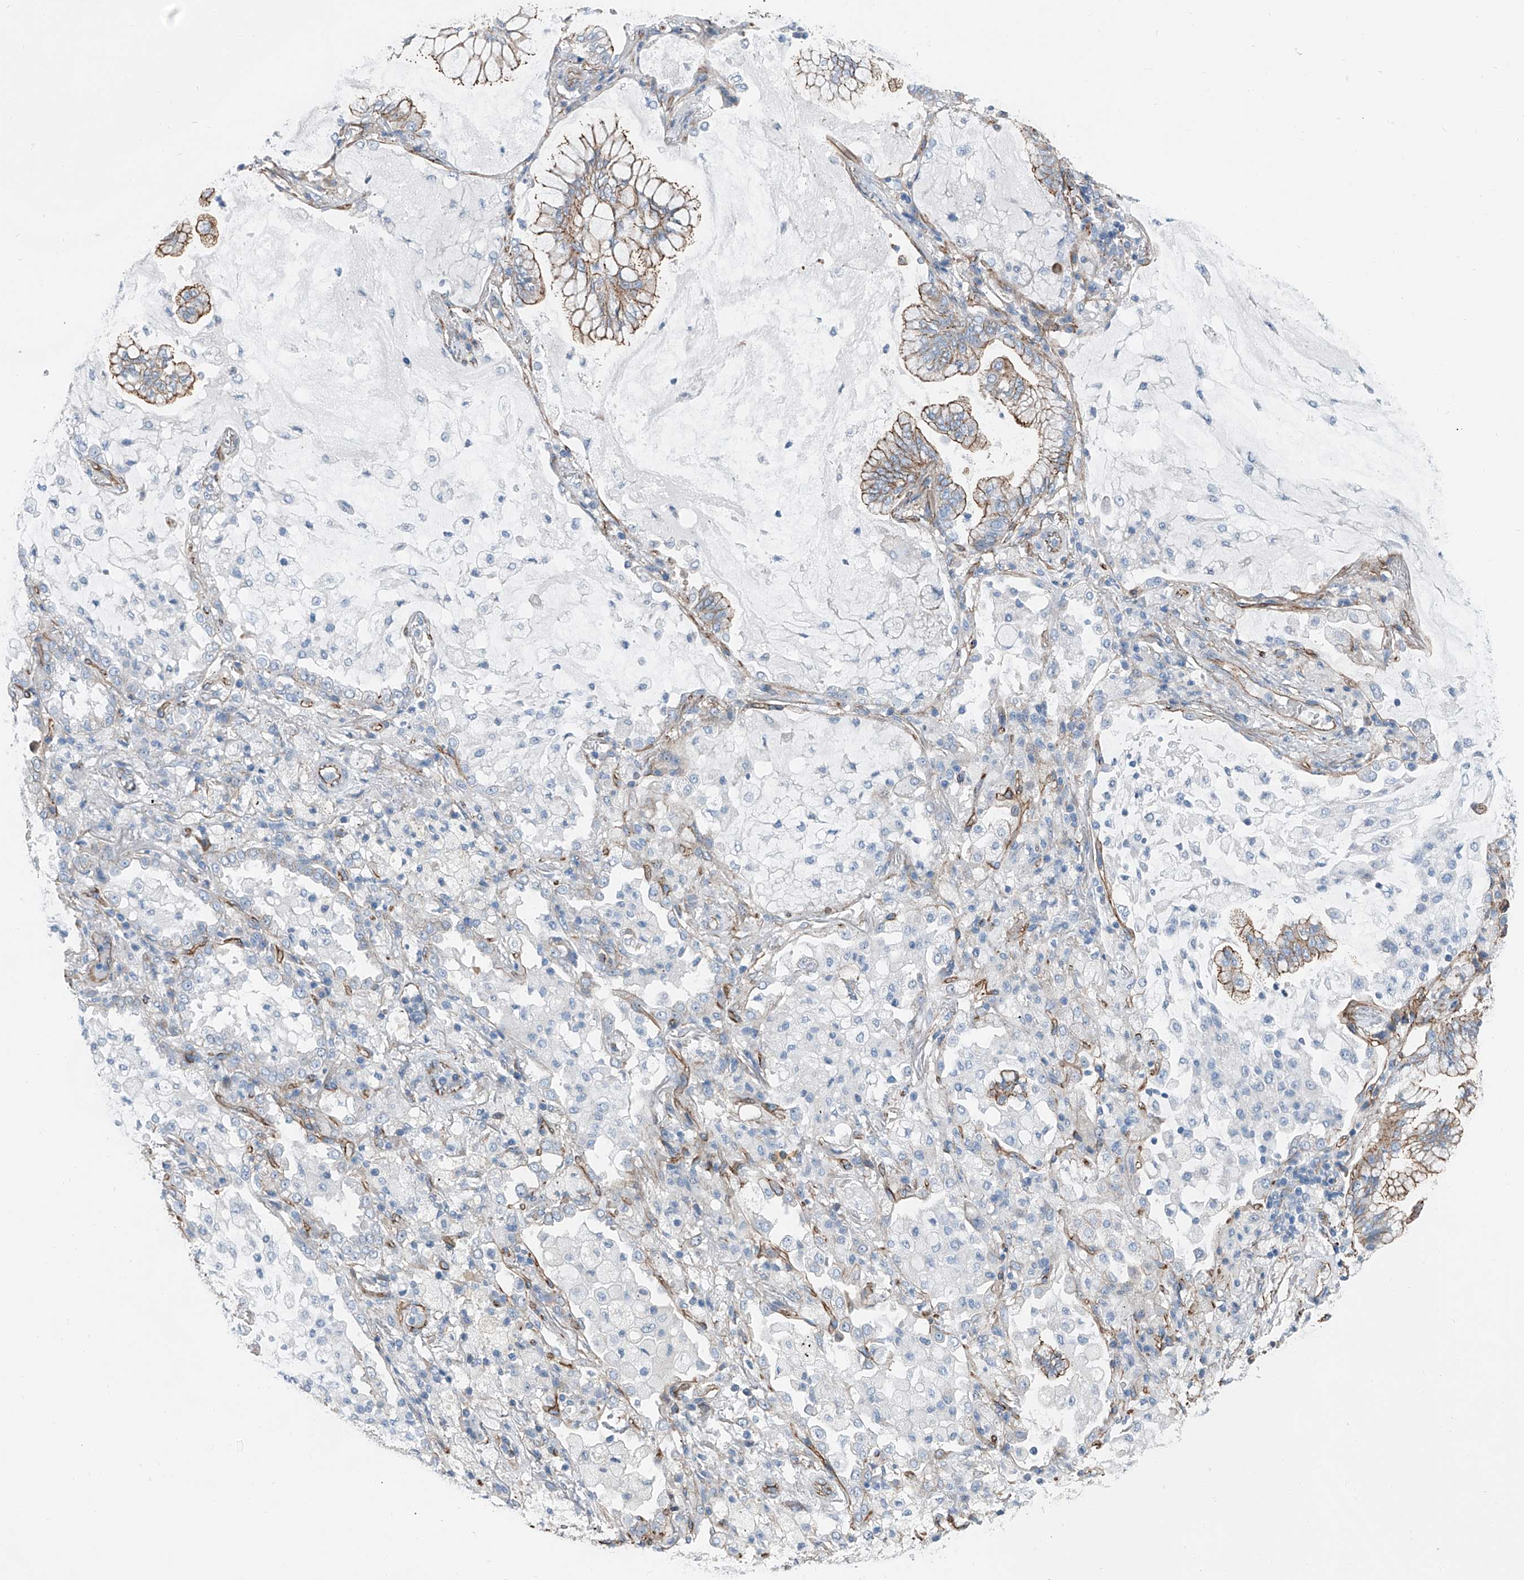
{"staining": {"intensity": "moderate", "quantity": ">75%", "location": "cytoplasmic/membranous"}, "tissue": "lung cancer", "cell_type": "Tumor cells", "image_type": "cancer", "snomed": [{"axis": "morphology", "description": "Adenocarcinoma, NOS"}, {"axis": "topography", "description": "Lung"}], "caption": "There is medium levels of moderate cytoplasmic/membranous expression in tumor cells of lung cancer (adenocarcinoma), as demonstrated by immunohistochemical staining (brown color).", "gene": "THEMIS2", "patient": {"sex": "female", "age": 70}}